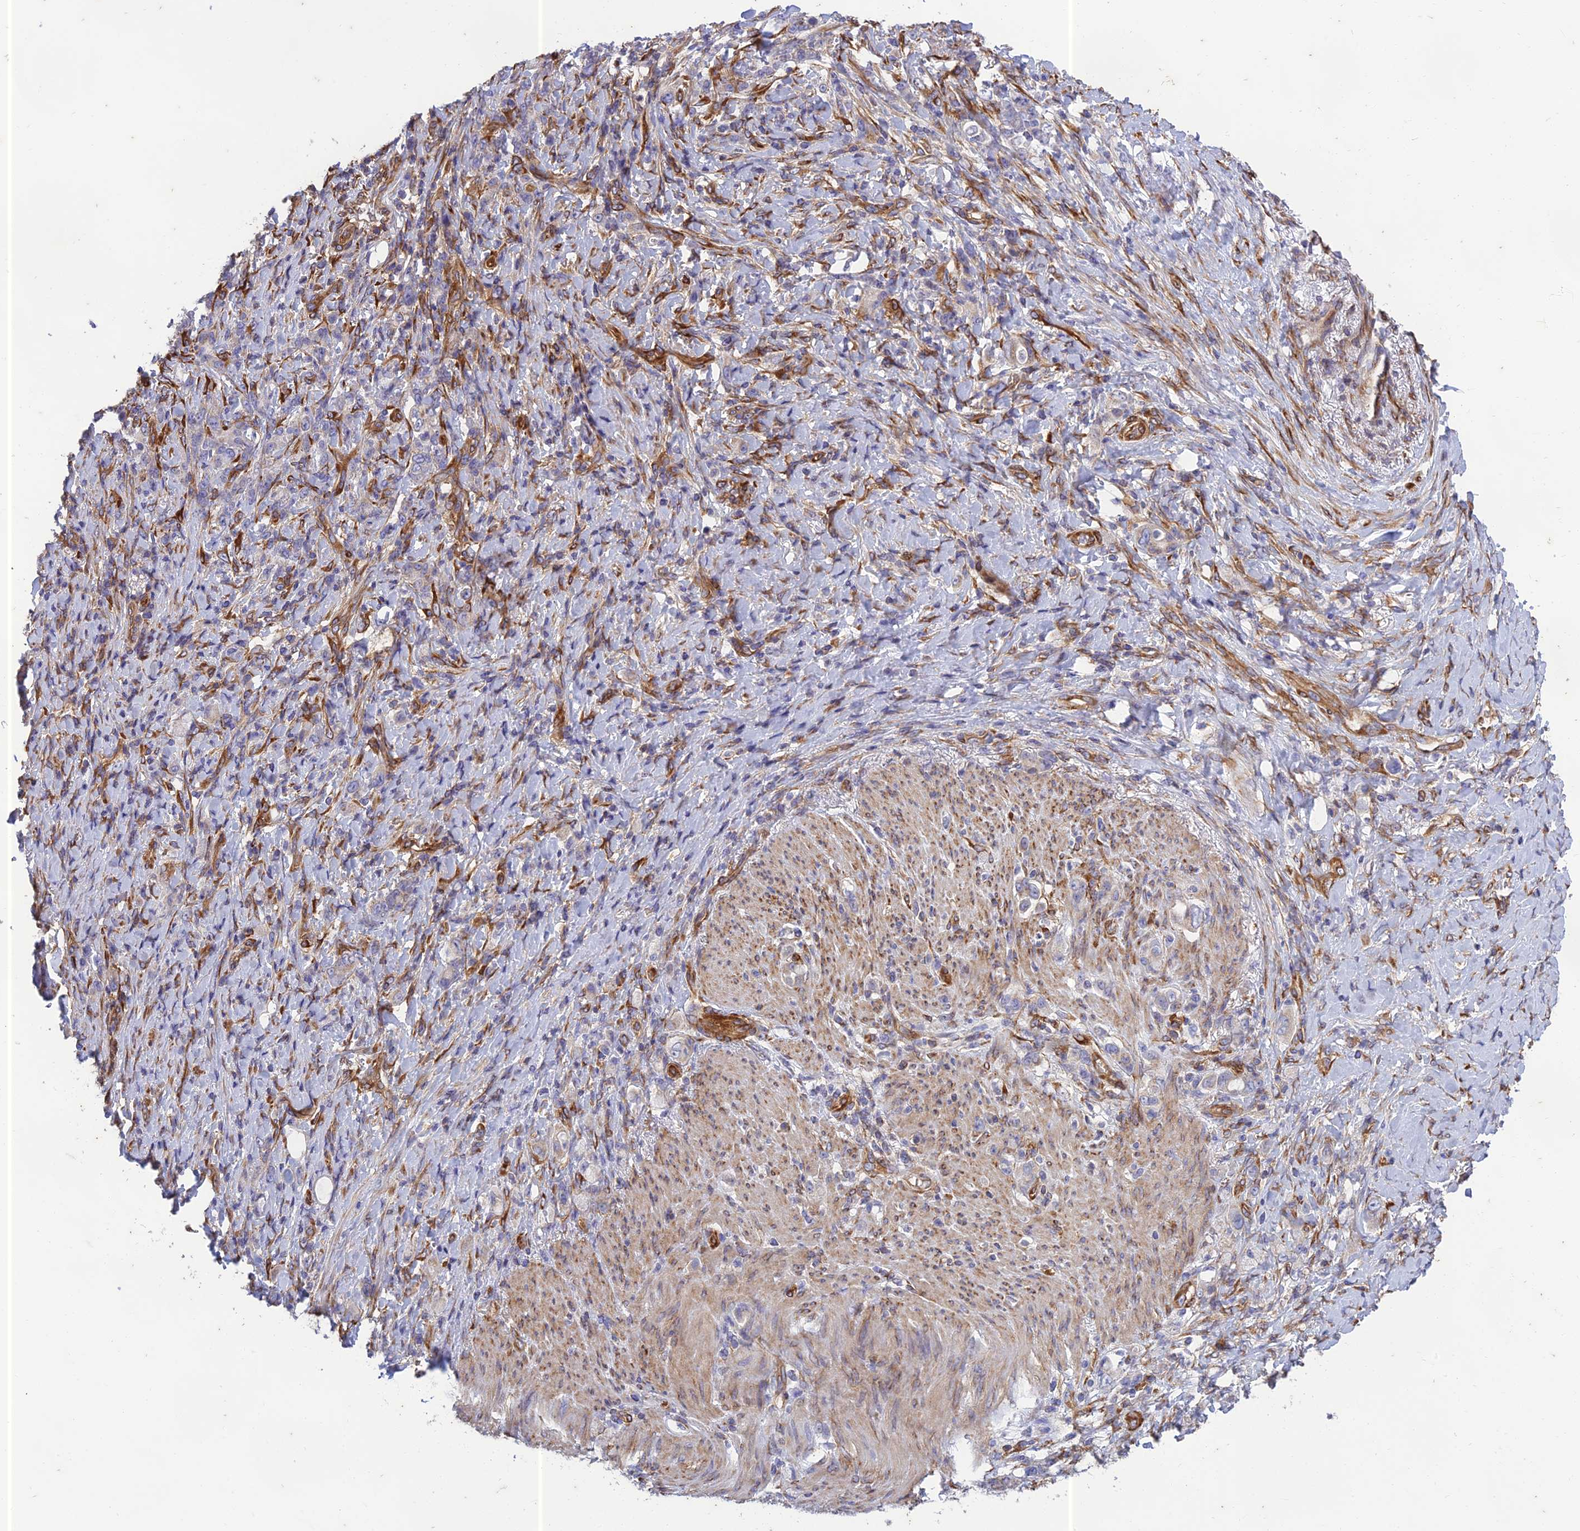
{"staining": {"intensity": "weak", "quantity": "<25%", "location": "cytoplasmic/membranous"}, "tissue": "stomach cancer", "cell_type": "Tumor cells", "image_type": "cancer", "snomed": [{"axis": "morphology", "description": "Normal tissue, NOS"}, {"axis": "morphology", "description": "Adenocarcinoma, NOS"}, {"axis": "topography", "description": "Stomach"}], "caption": "Immunohistochemistry of stomach adenocarcinoma demonstrates no expression in tumor cells.", "gene": "PTCD2", "patient": {"sex": "female", "age": 79}}